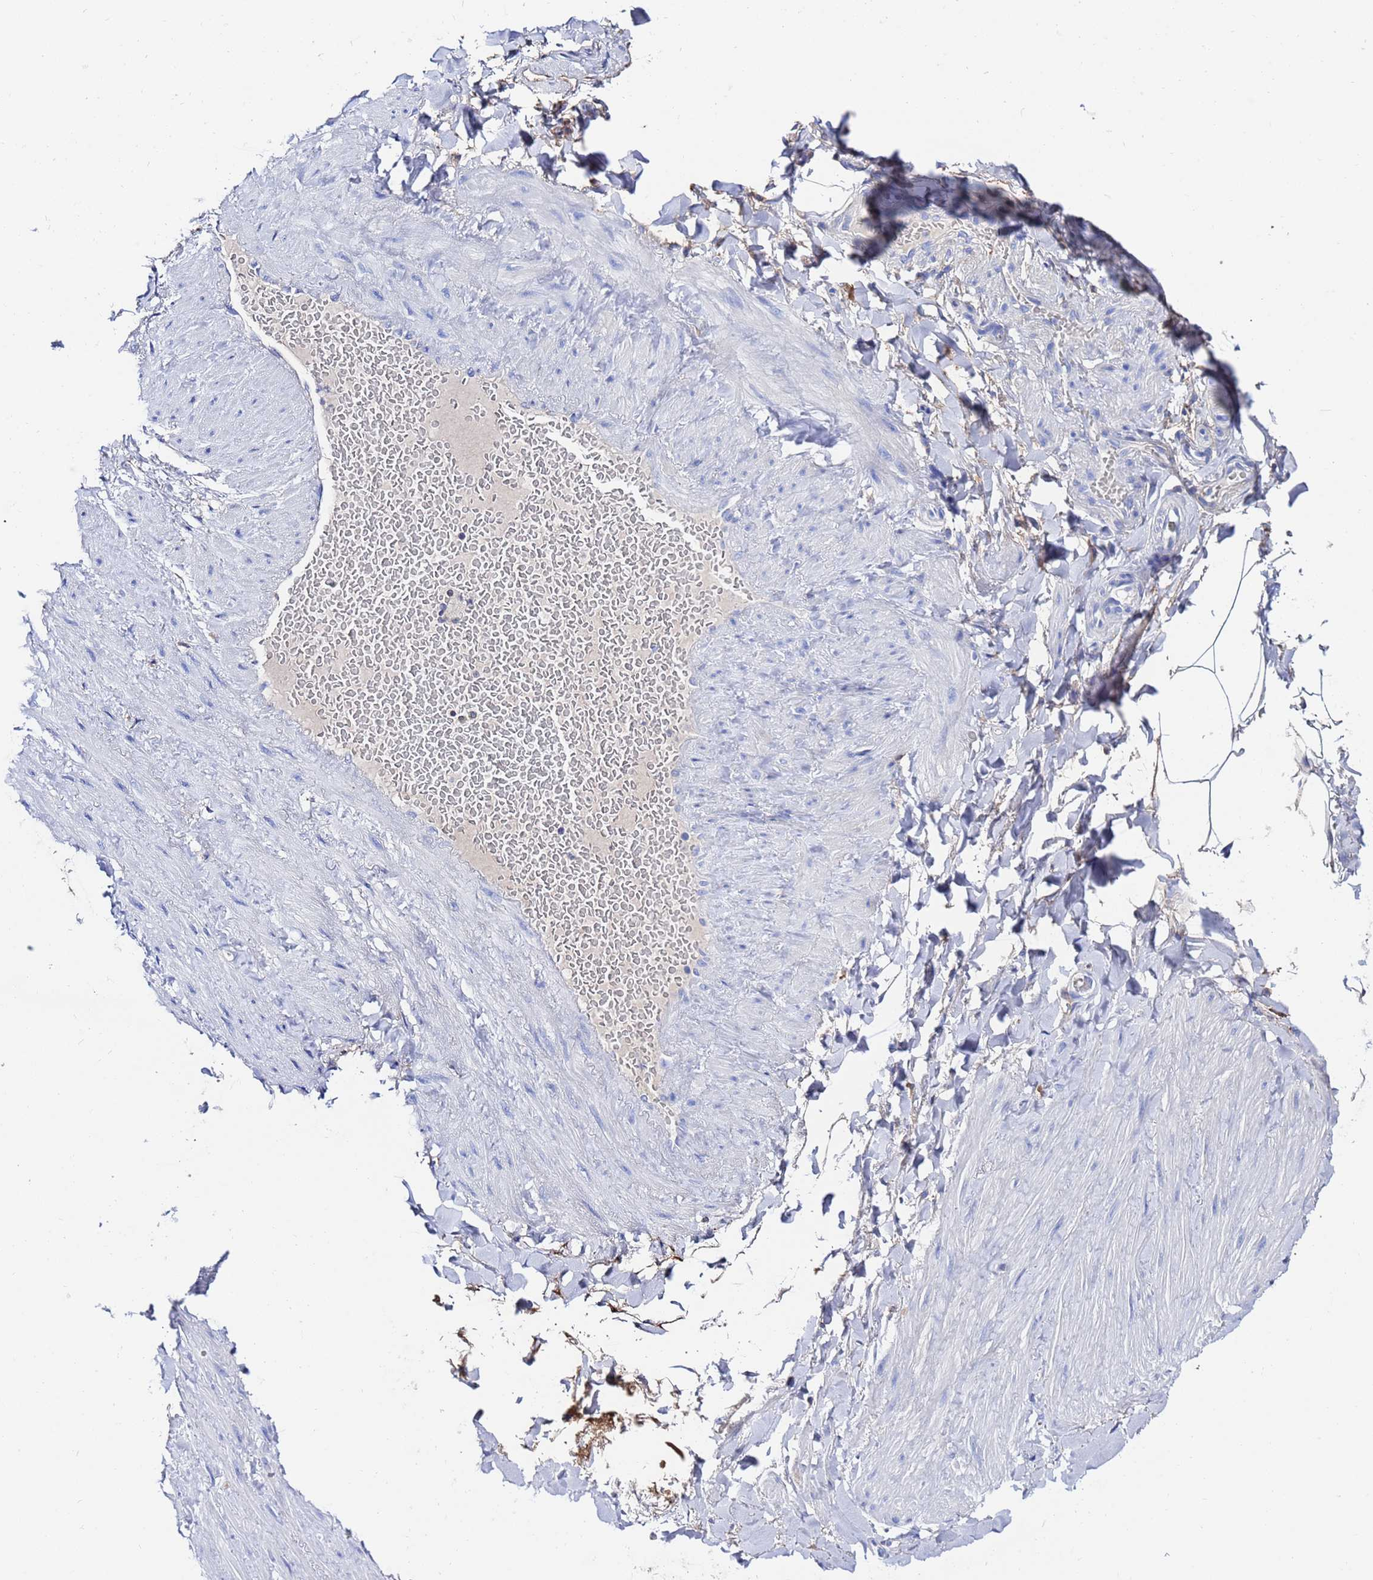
{"staining": {"intensity": "negative", "quantity": "none", "location": "none"}, "tissue": "adipose tissue", "cell_type": "Adipocytes", "image_type": "normal", "snomed": [{"axis": "morphology", "description": "Normal tissue, NOS"}, {"axis": "topography", "description": "Soft tissue"}, {"axis": "topography", "description": "Vascular tissue"}], "caption": "Immunohistochemistry (IHC) micrograph of unremarkable adipose tissue stained for a protein (brown), which reveals no staining in adipocytes.", "gene": "AQP12A", "patient": {"sex": "male", "age": 54}}